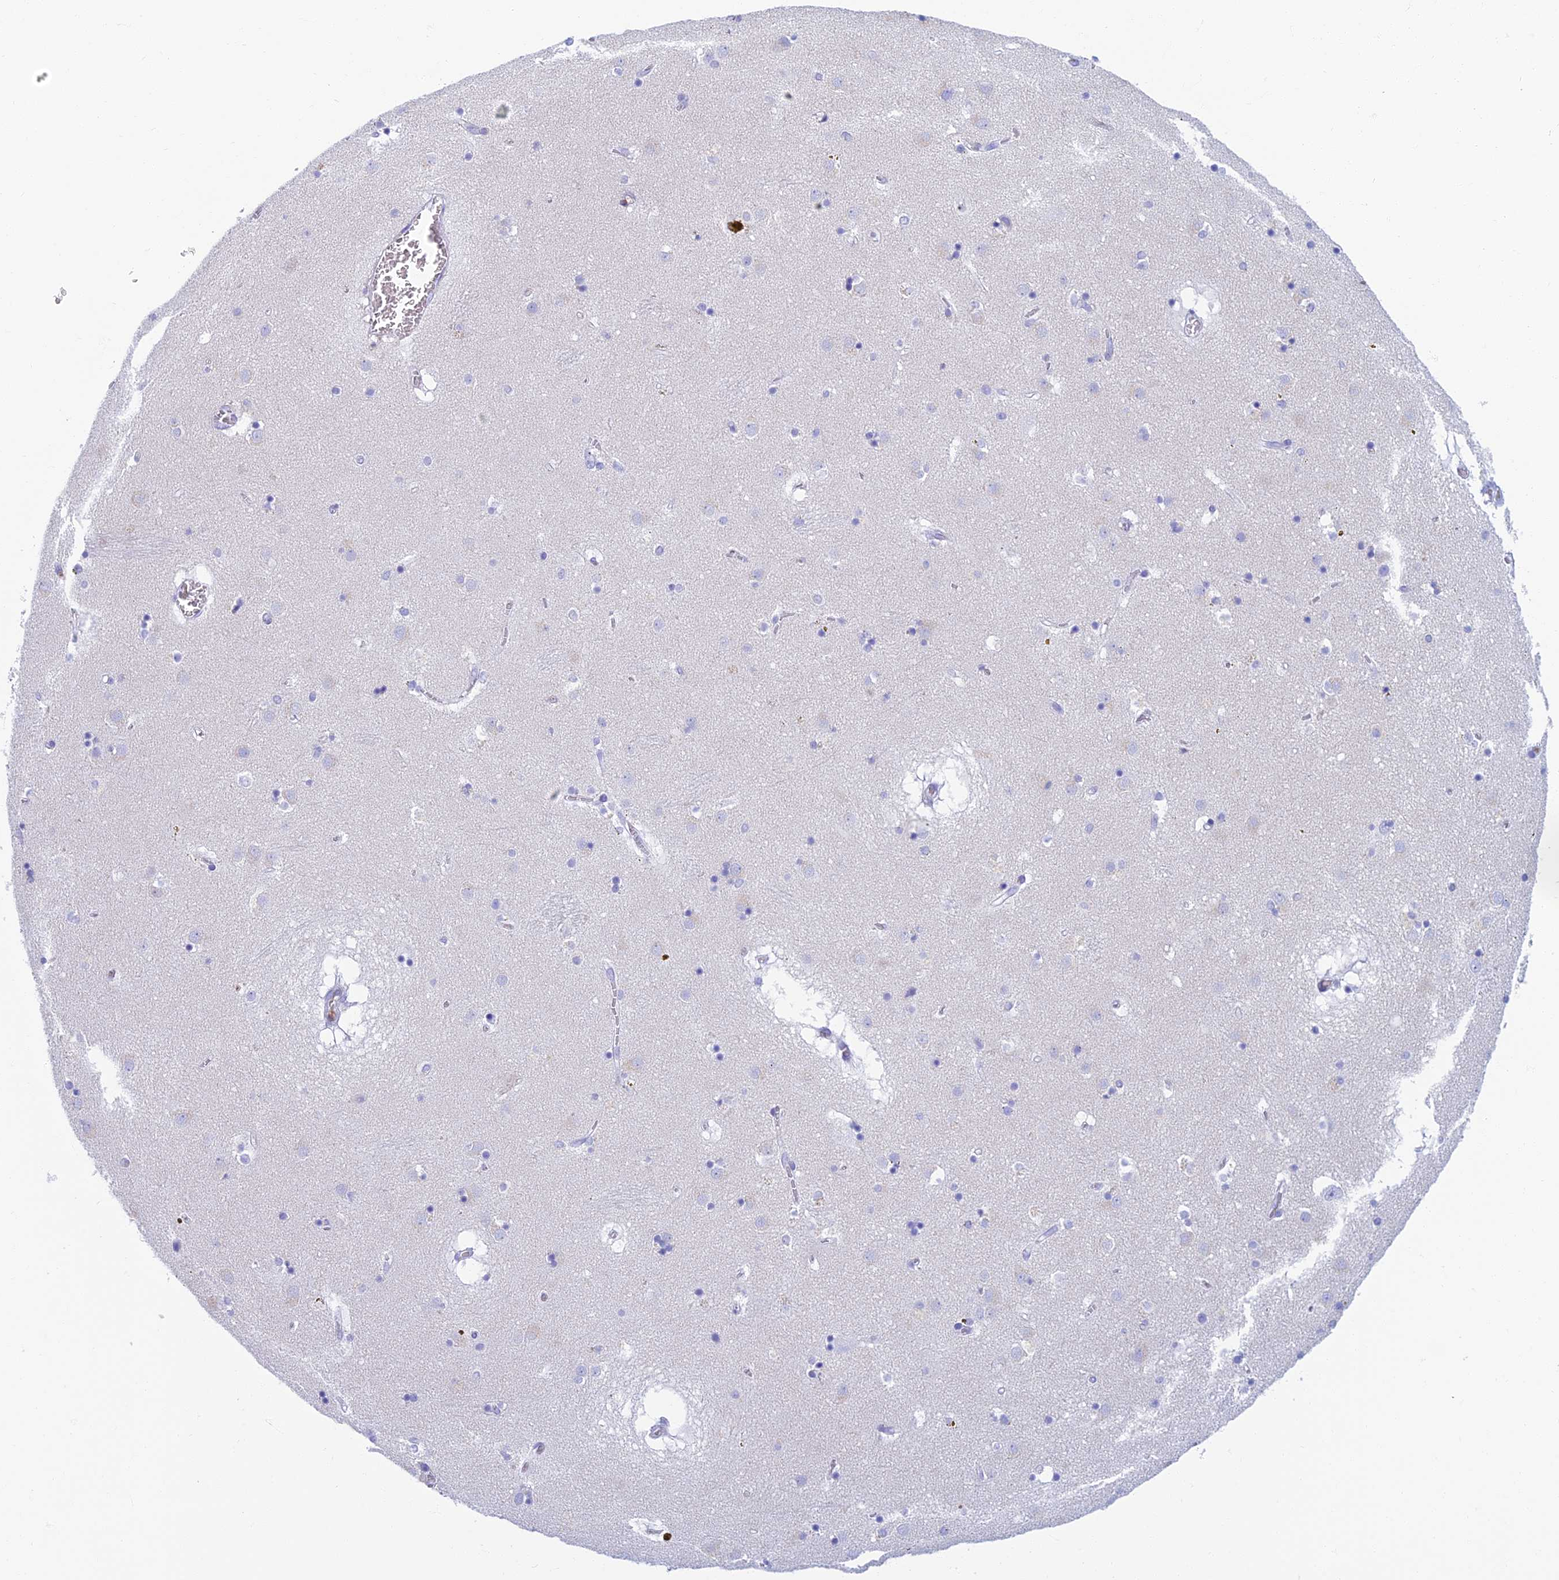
{"staining": {"intensity": "negative", "quantity": "none", "location": "none"}, "tissue": "caudate", "cell_type": "Glial cells", "image_type": "normal", "snomed": [{"axis": "morphology", "description": "Normal tissue, NOS"}, {"axis": "topography", "description": "Lateral ventricle wall"}], "caption": "Caudate was stained to show a protein in brown. There is no significant positivity in glial cells. (DAB (3,3'-diaminobenzidine) IHC, high magnification).", "gene": "ETFRF1", "patient": {"sex": "male", "age": 70}}